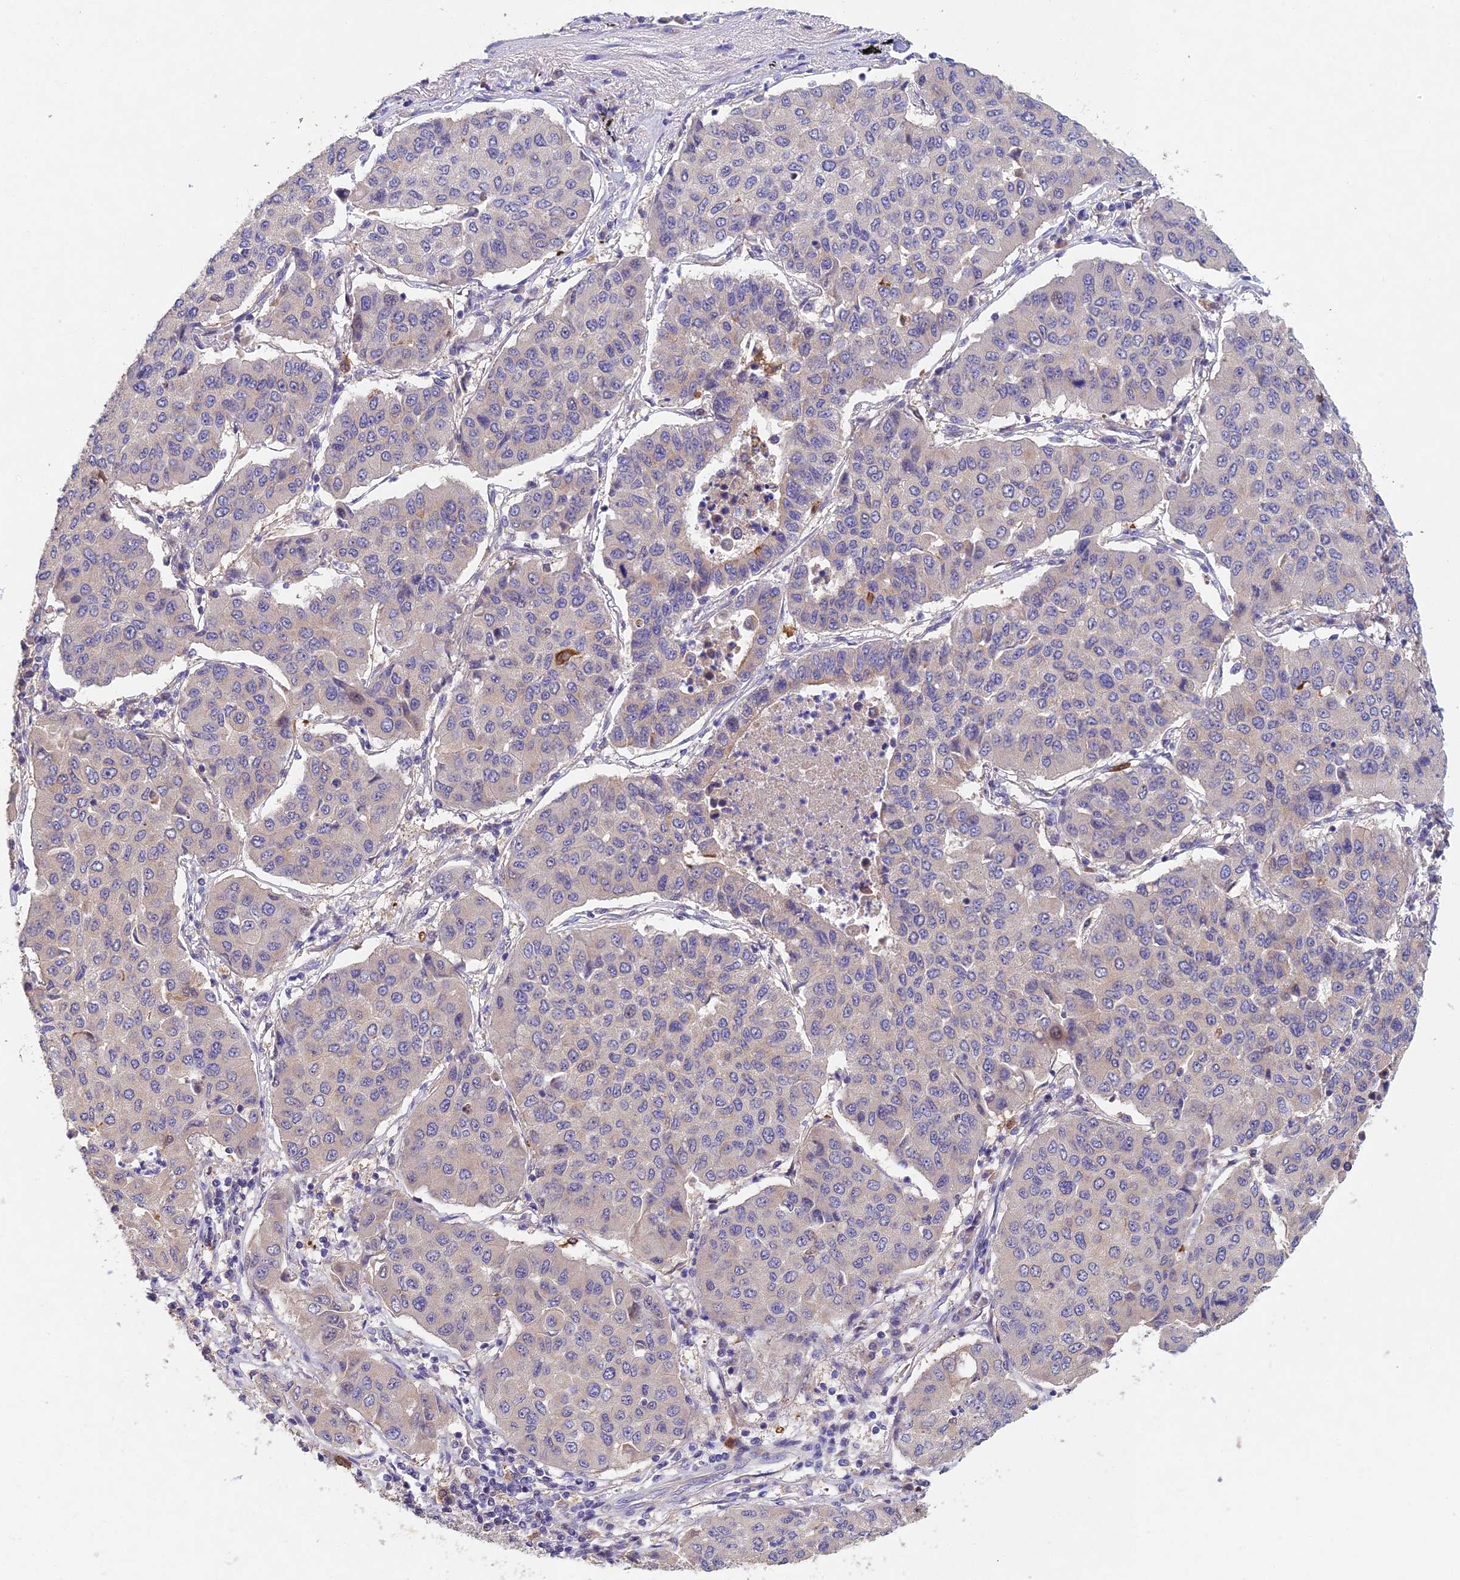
{"staining": {"intensity": "negative", "quantity": "none", "location": "none"}, "tissue": "lung cancer", "cell_type": "Tumor cells", "image_type": "cancer", "snomed": [{"axis": "morphology", "description": "Squamous cell carcinoma, NOS"}, {"axis": "topography", "description": "Lung"}], "caption": "Tumor cells show no significant expression in lung squamous cell carcinoma. Nuclei are stained in blue.", "gene": "NSMCE1", "patient": {"sex": "male", "age": 74}}